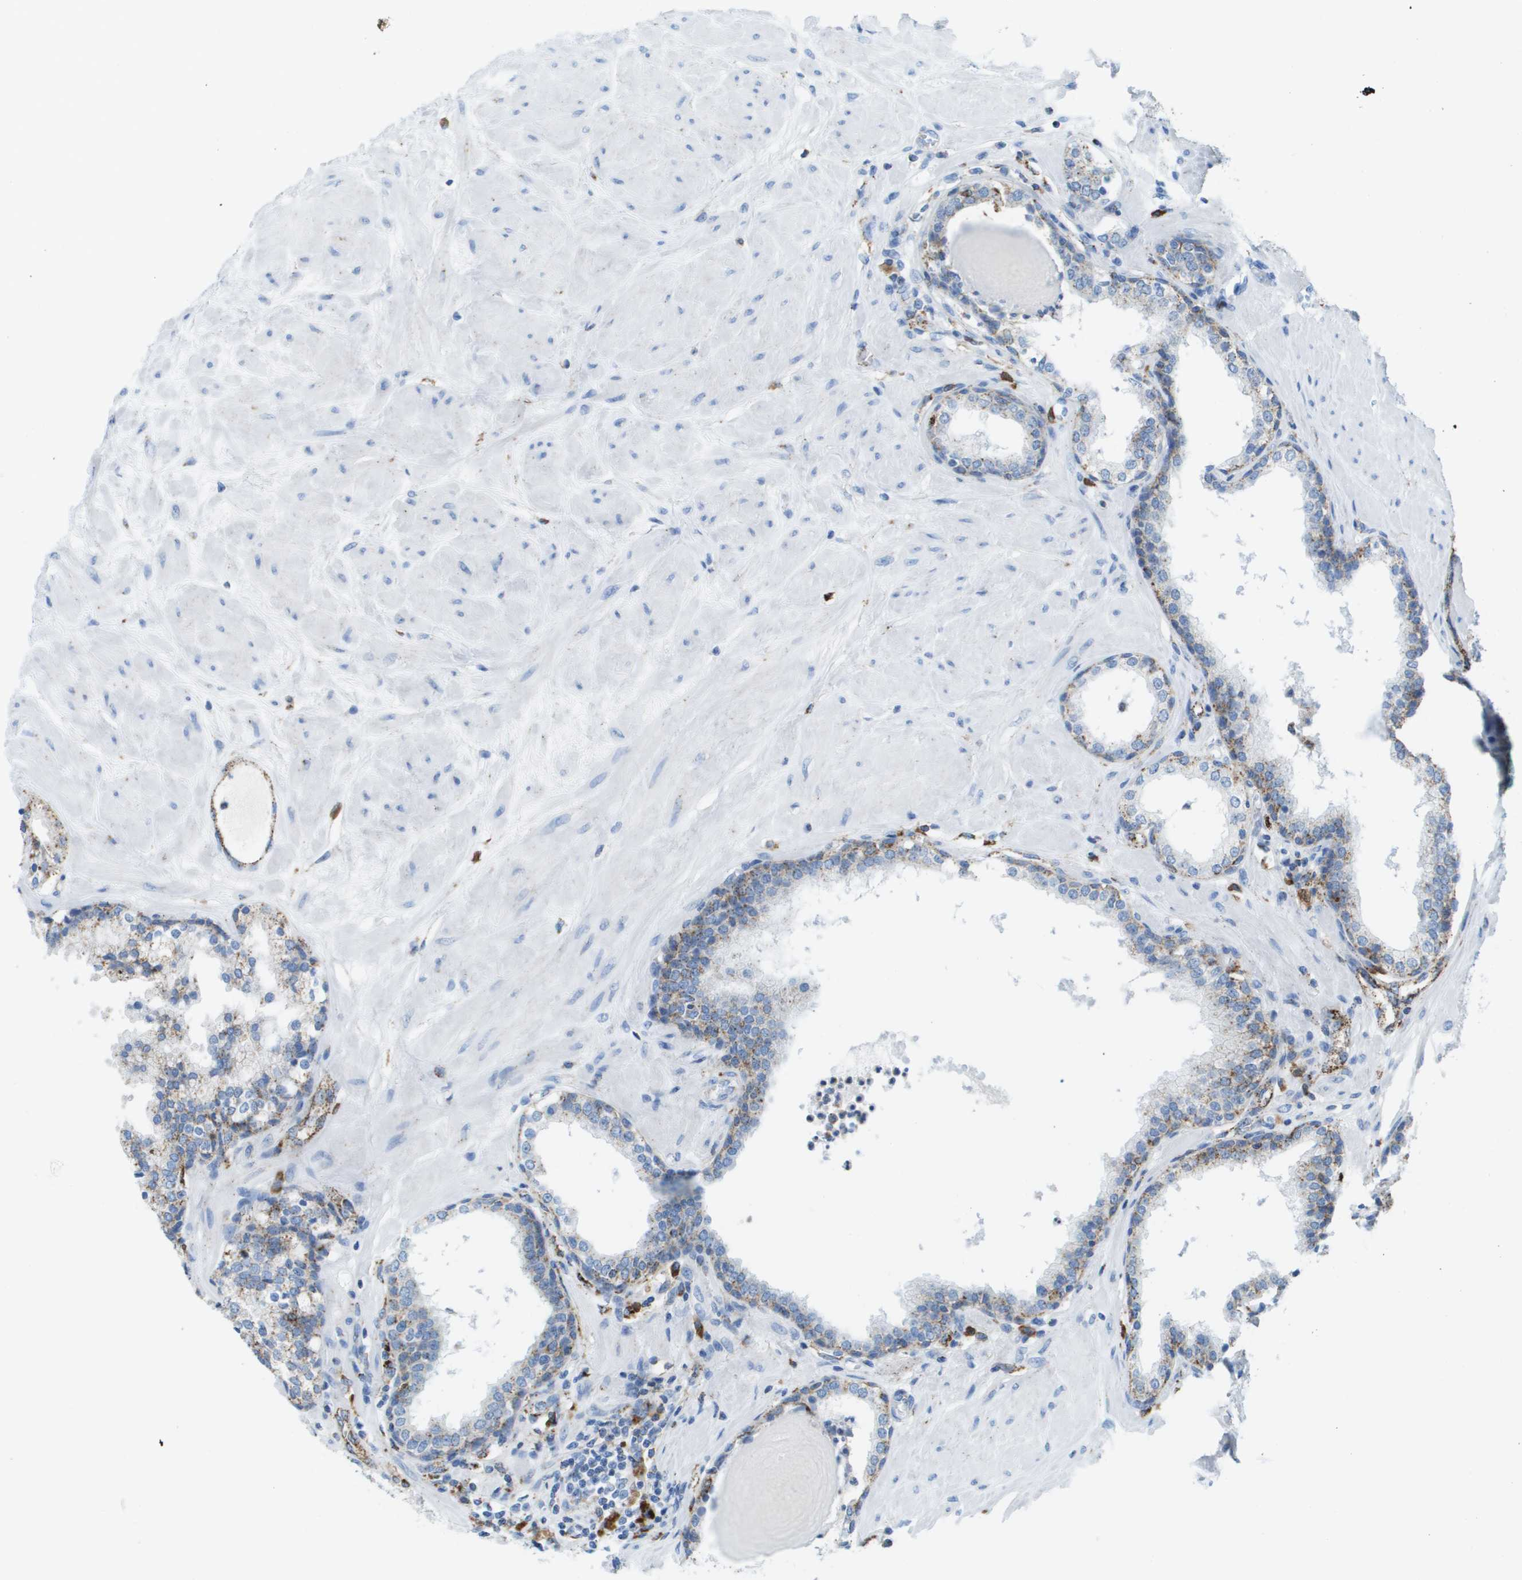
{"staining": {"intensity": "moderate", "quantity": "25%-75%", "location": "cytoplasmic/membranous"}, "tissue": "prostate", "cell_type": "Glandular cells", "image_type": "normal", "snomed": [{"axis": "morphology", "description": "Normal tissue, NOS"}, {"axis": "topography", "description": "Prostate"}], "caption": "Immunohistochemistry (IHC) image of benign human prostate stained for a protein (brown), which exhibits medium levels of moderate cytoplasmic/membranous staining in about 25%-75% of glandular cells.", "gene": "PRCP", "patient": {"sex": "male", "age": 51}}